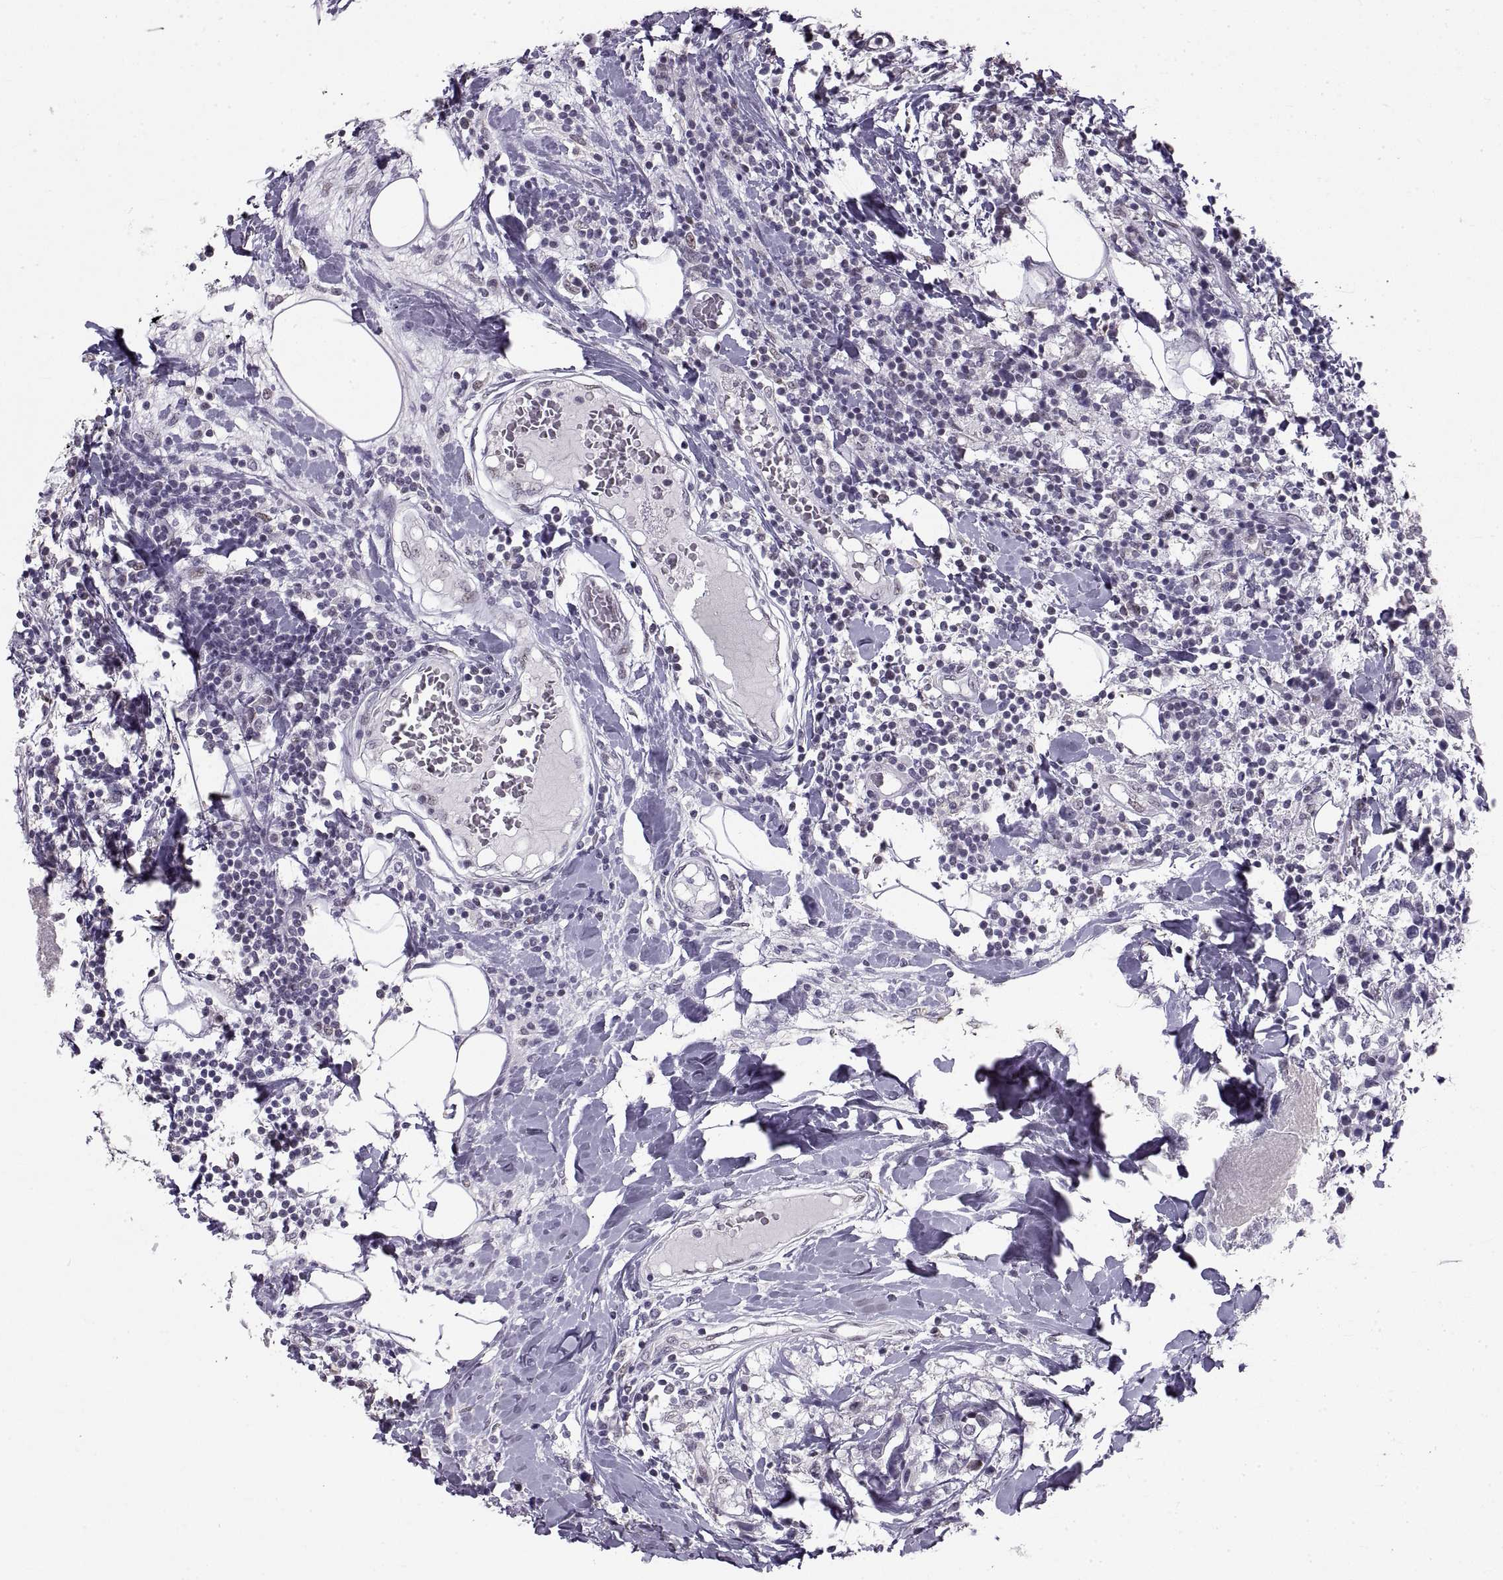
{"staining": {"intensity": "negative", "quantity": "none", "location": "none"}, "tissue": "breast cancer", "cell_type": "Tumor cells", "image_type": "cancer", "snomed": [{"axis": "morphology", "description": "Lobular carcinoma"}, {"axis": "topography", "description": "Breast"}], "caption": "This is an IHC micrograph of human breast lobular carcinoma. There is no expression in tumor cells.", "gene": "NANOS3", "patient": {"sex": "female", "age": 59}}